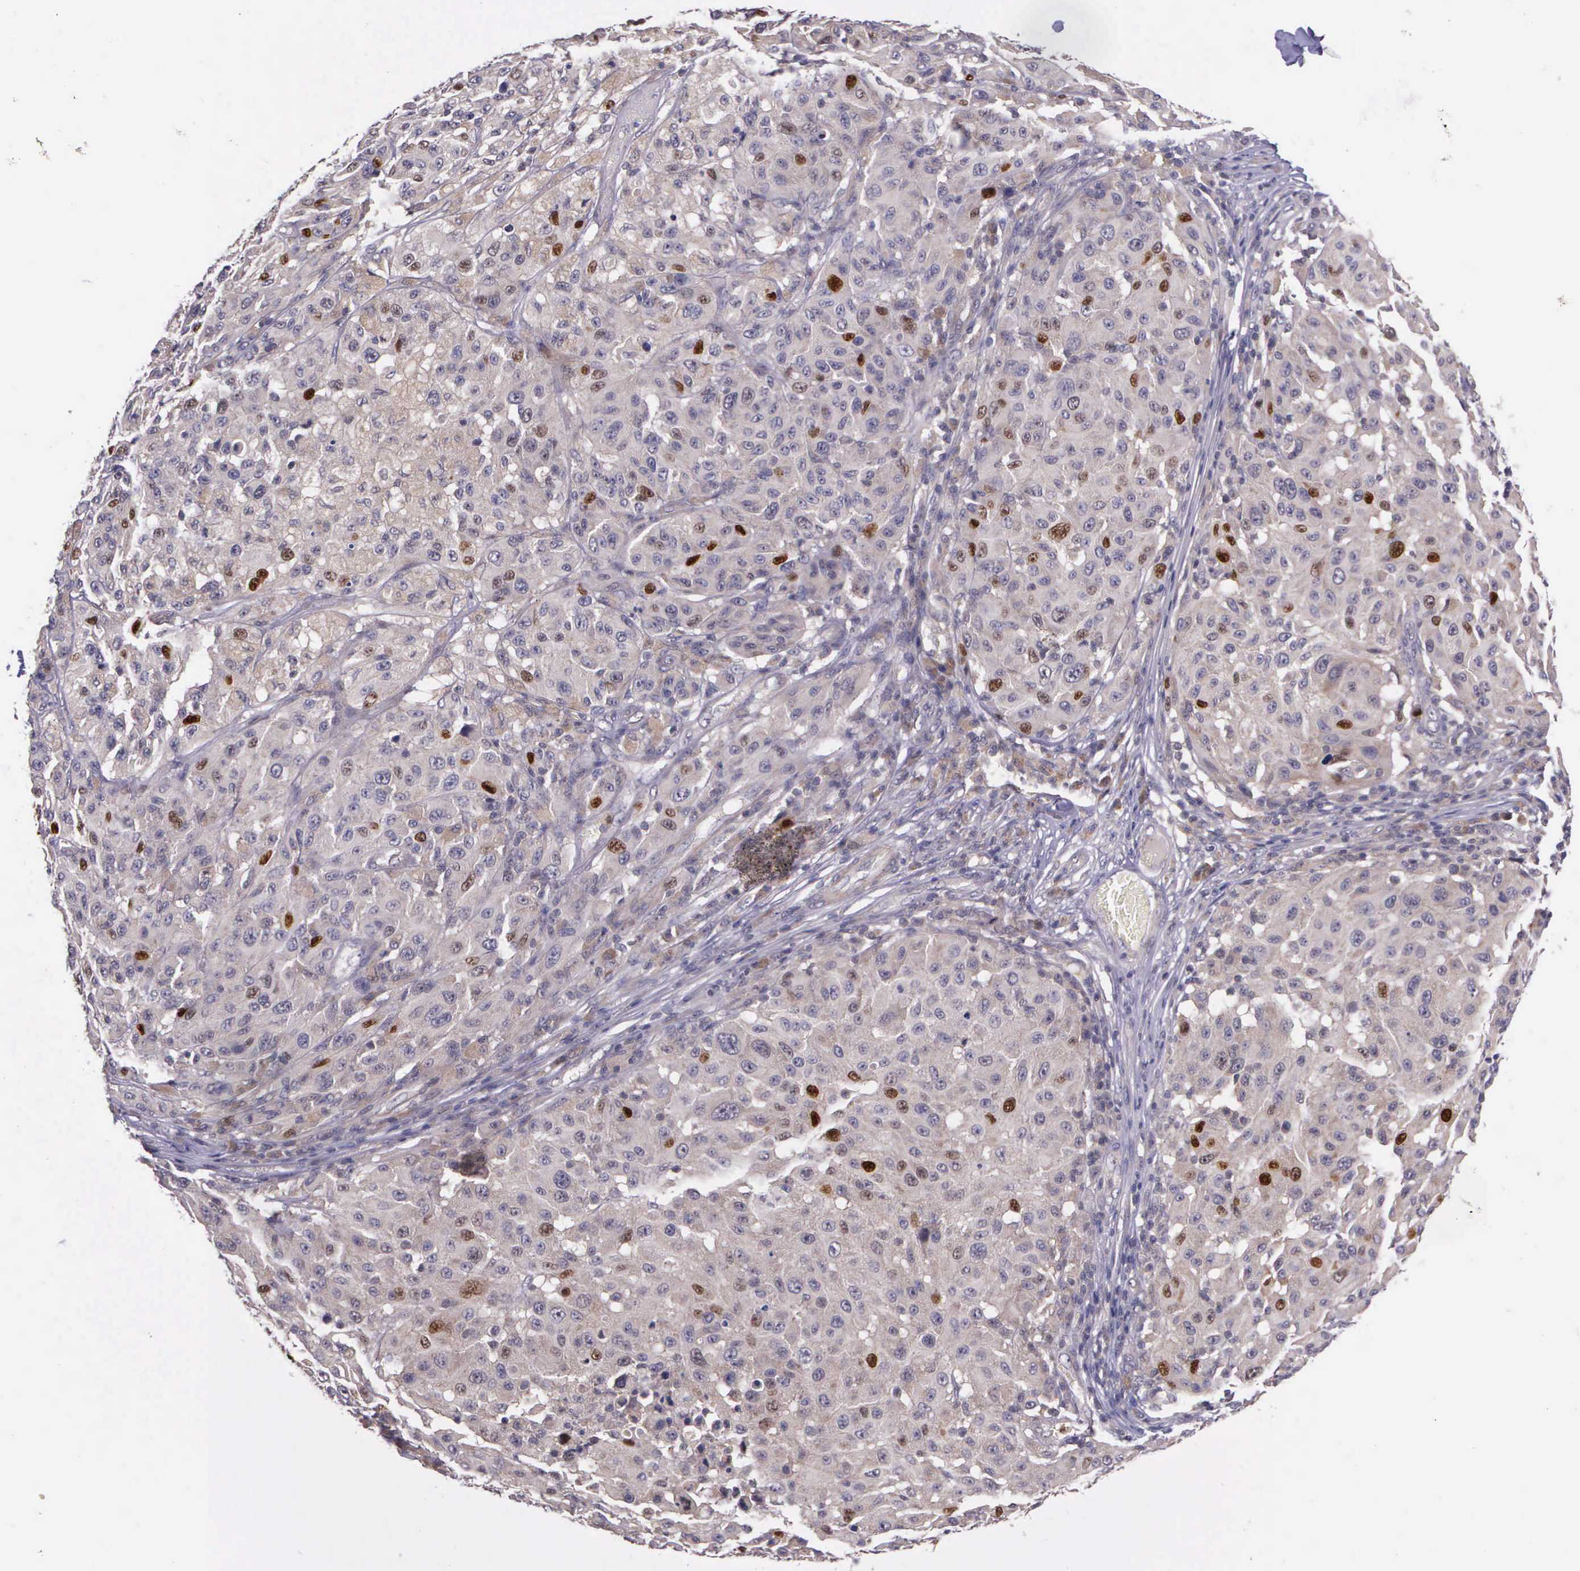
{"staining": {"intensity": "strong", "quantity": "<25%", "location": "nuclear"}, "tissue": "melanoma", "cell_type": "Tumor cells", "image_type": "cancer", "snomed": [{"axis": "morphology", "description": "Malignant melanoma, NOS"}, {"axis": "topography", "description": "Skin"}], "caption": "IHC of human melanoma displays medium levels of strong nuclear expression in about <25% of tumor cells.", "gene": "PRICKLE3", "patient": {"sex": "female", "age": 77}}